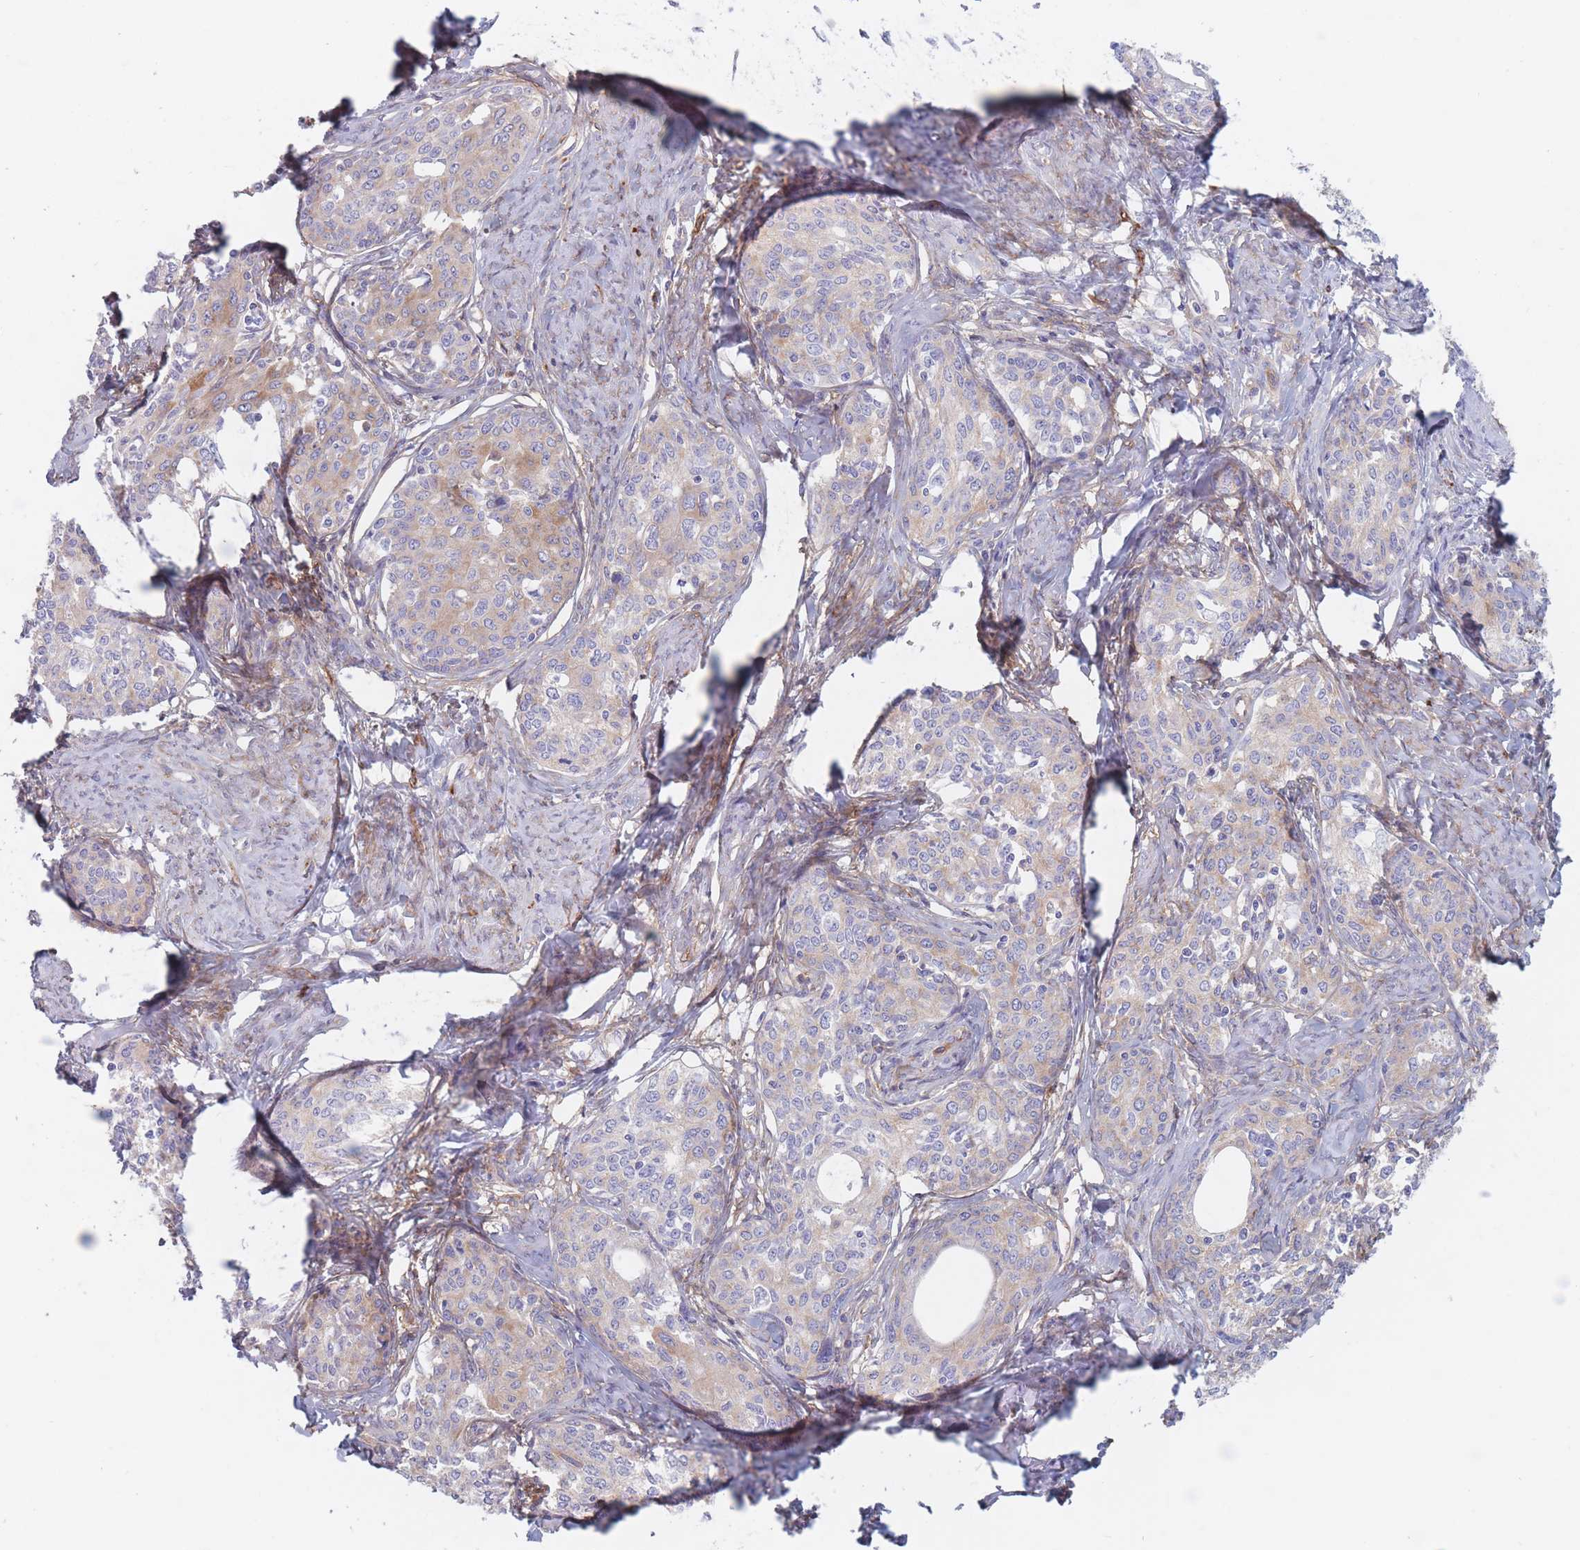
{"staining": {"intensity": "weak", "quantity": "25%-75%", "location": "cytoplasmic/membranous"}, "tissue": "cervical cancer", "cell_type": "Tumor cells", "image_type": "cancer", "snomed": [{"axis": "morphology", "description": "Squamous cell carcinoma, NOS"}, {"axis": "morphology", "description": "Adenocarcinoma, NOS"}, {"axis": "topography", "description": "Cervix"}], "caption": "This image reveals IHC staining of cervical cancer (squamous cell carcinoma), with low weak cytoplasmic/membranous expression in about 25%-75% of tumor cells.", "gene": "PLPP1", "patient": {"sex": "female", "age": 52}}